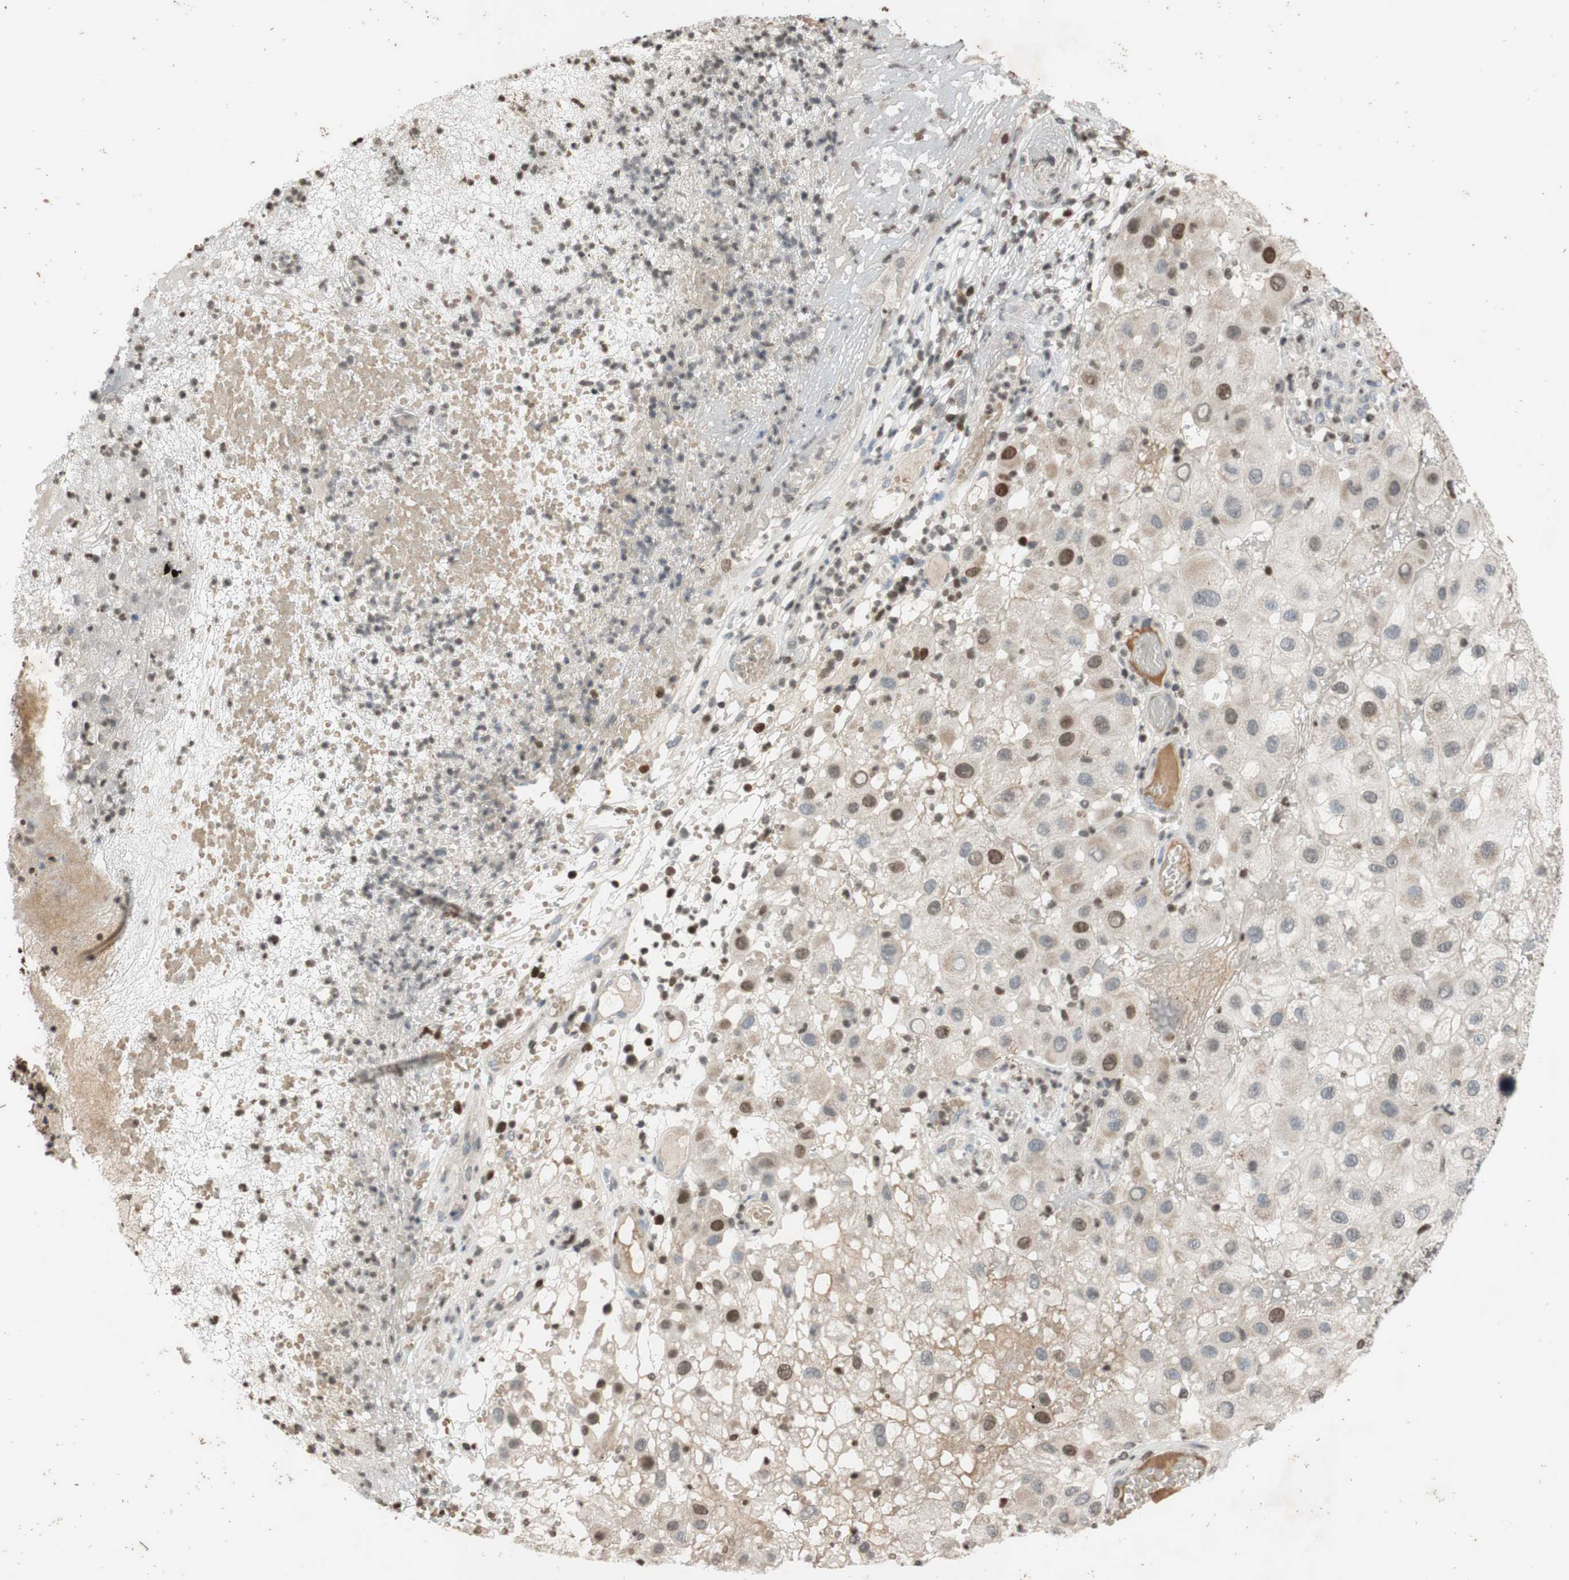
{"staining": {"intensity": "moderate", "quantity": "<25%", "location": "cytoplasmic/membranous,nuclear"}, "tissue": "melanoma", "cell_type": "Tumor cells", "image_type": "cancer", "snomed": [{"axis": "morphology", "description": "Malignant melanoma, NOS"}, {"axis": "topography", "description": "Skin"}], "caption": "Protein analysis of malignant melanoma tissue reveals moderate cytoplasmic/membranous and nuclear positivity in about <25% of tumor cells.", "gene": "MCM6", "patient": {"sex": "female", "age": 81}}